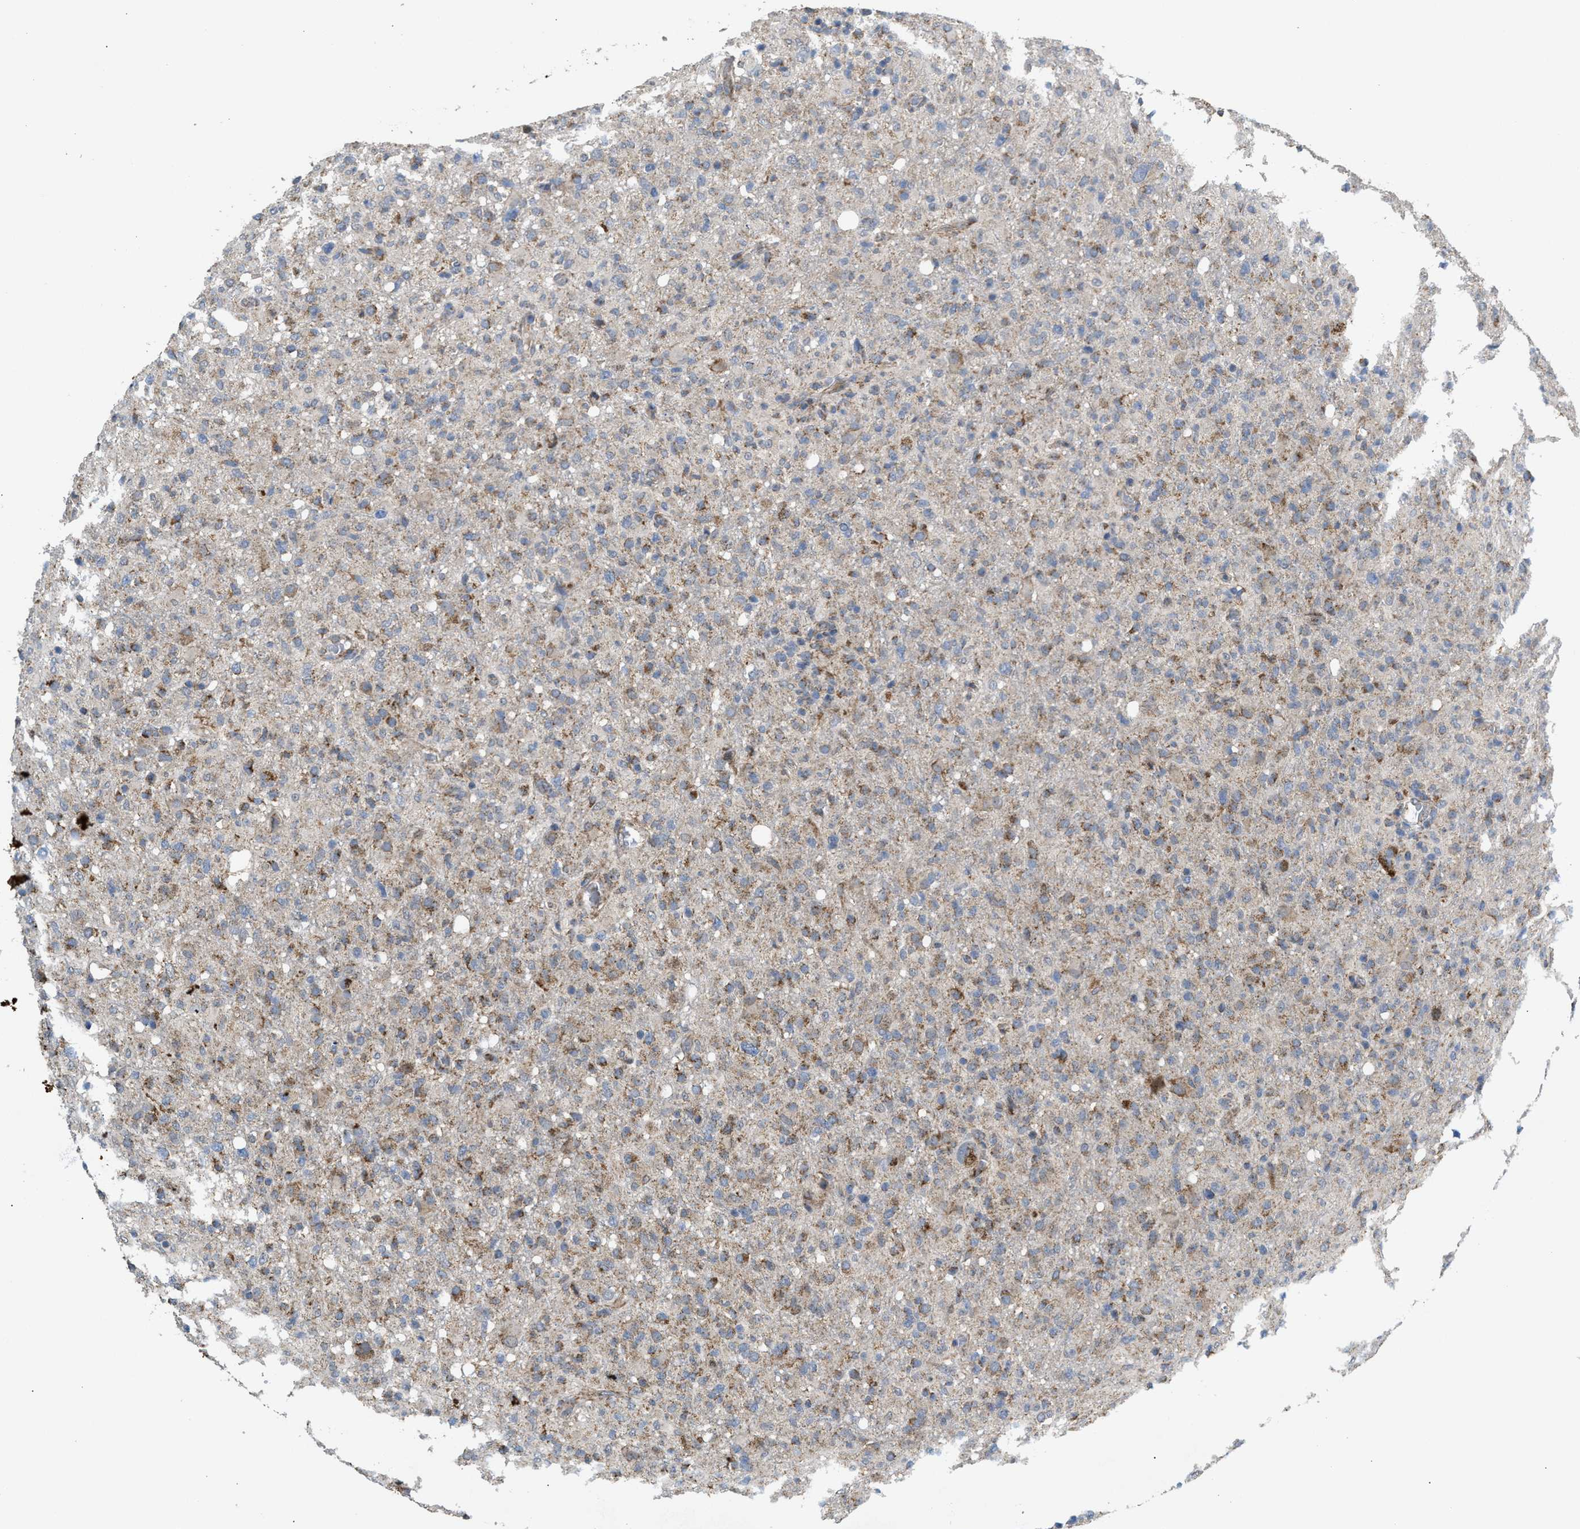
{"staining": {"intensity": "moderate", "quantity": "25%-75%", "location": "cytoplasmic/membranous"}, "tissue": "glioma", "cell_type": "Tumor cells", "image_type": "cancer", "snomed": [{"axis": "morphology", "description": "Glioma, malignant, High grade"}, {"axis": "topography", "description": "Brain"}], "caption": "Immunohistochemical staining of malignant glioma (high-grade) shows medium levels of moderate cytoplasmic/membranous staining in approximately 25%-75% of tumor cells. The staining is performed using DAB (3,3'-diaminobenzidine) brown chromogen to label protein expression. The nuclei are counter-stained blue using hematoxylin.", "gene": "TACO1", "patient": {"sex": "female", "age": 57}}